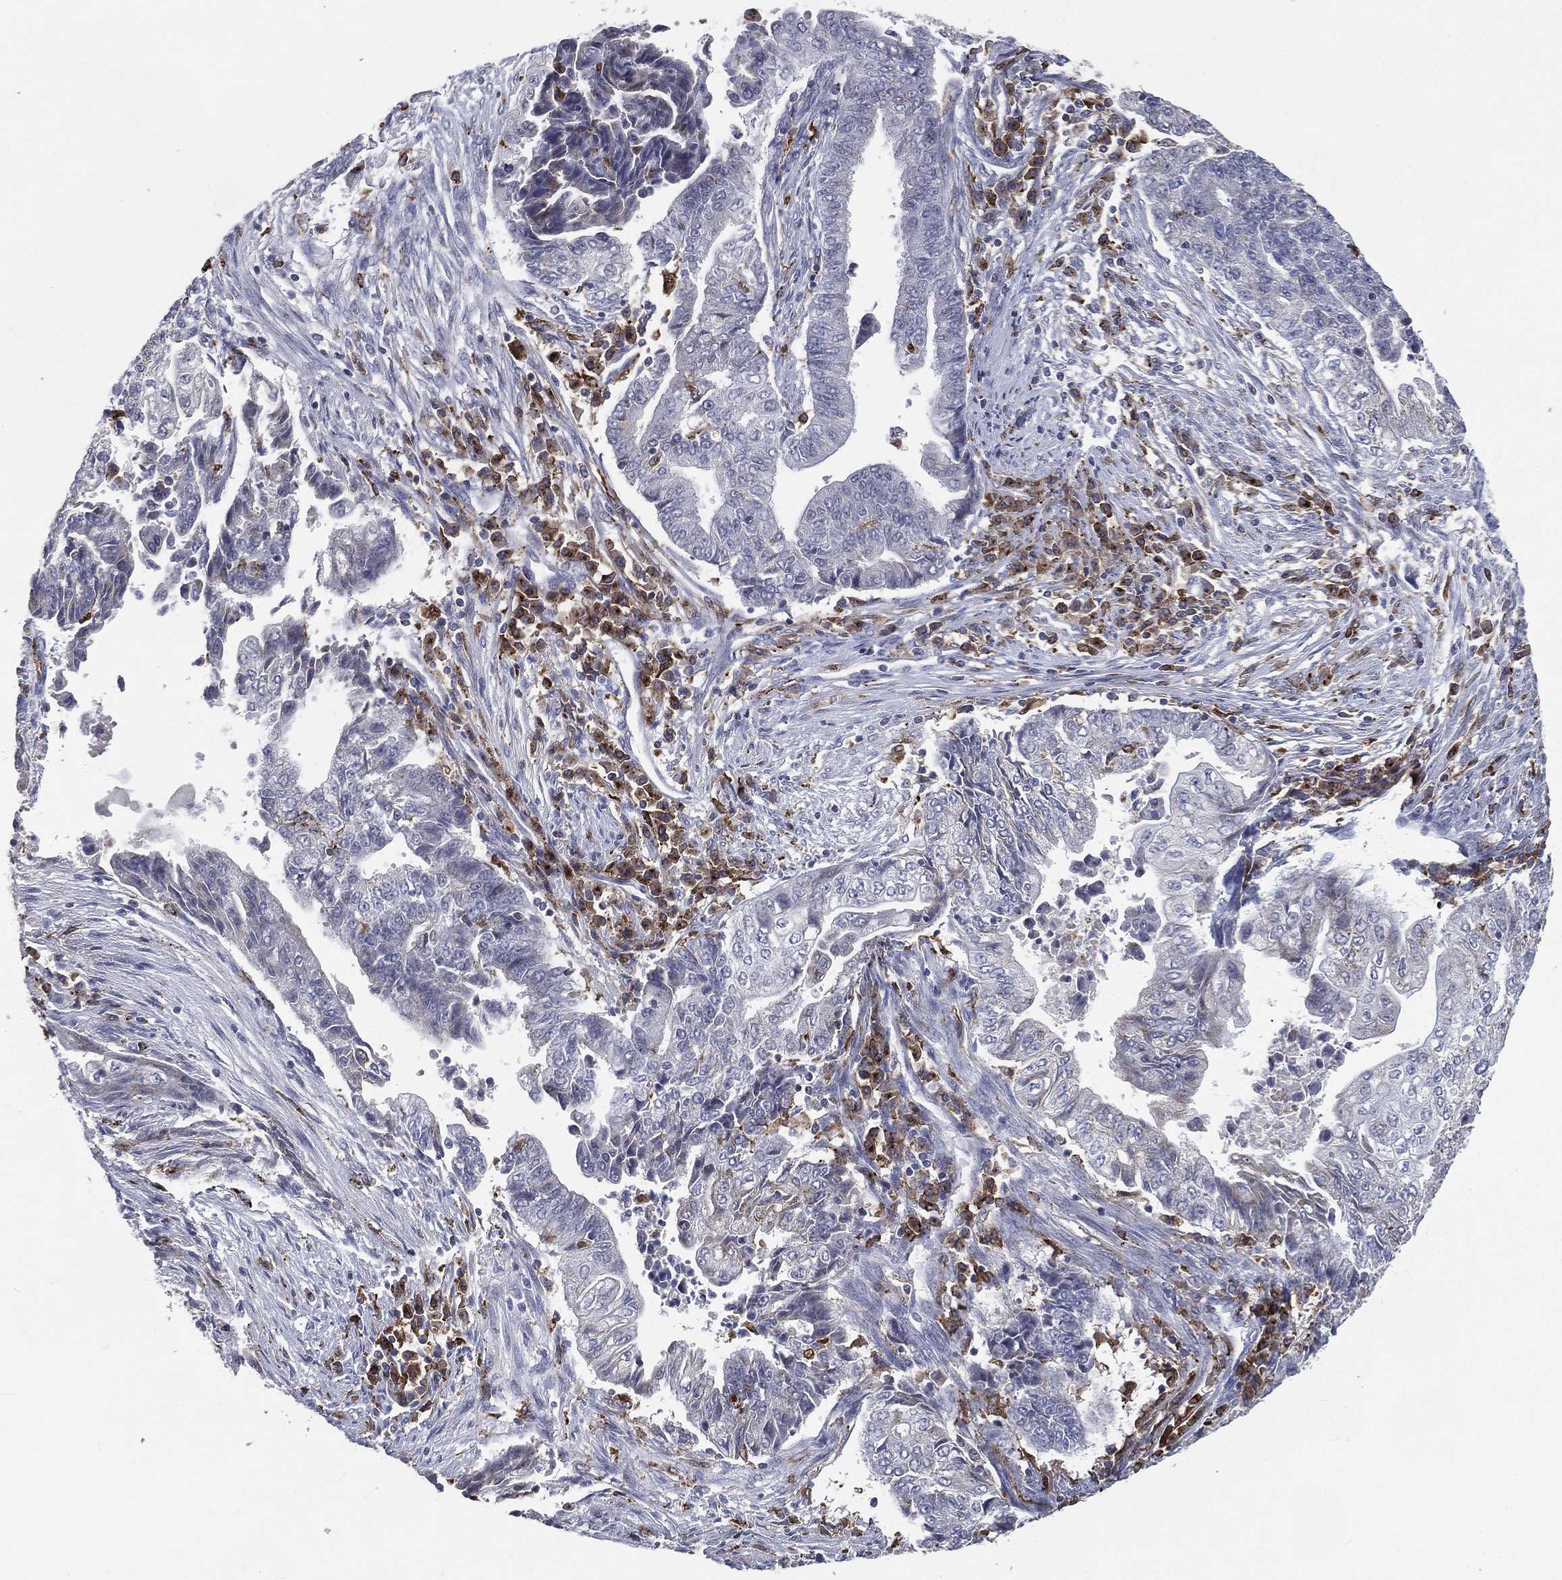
{"staining": {"intensity": "negative", "quantity": "none", "location": "none"}, "tissue": "endometrial cancer", "cell_type": "Tumor cells", "image_type": "cancer", "snomed": [{"axis": "morphology", "description": "Adenocarcinoma, NOS"}, {"axis": "topography", "description": "Uterus"}, {"axis": "topography", "description": "Endometrium"}], "caption": "The immunohistochemistry (IHC) photomicrograph has no significant expression in tumor cells of endometrial adenocarcinoma tissue.", "gene": "EVI2B", "patient": {"sex": "female", "age": 54}}